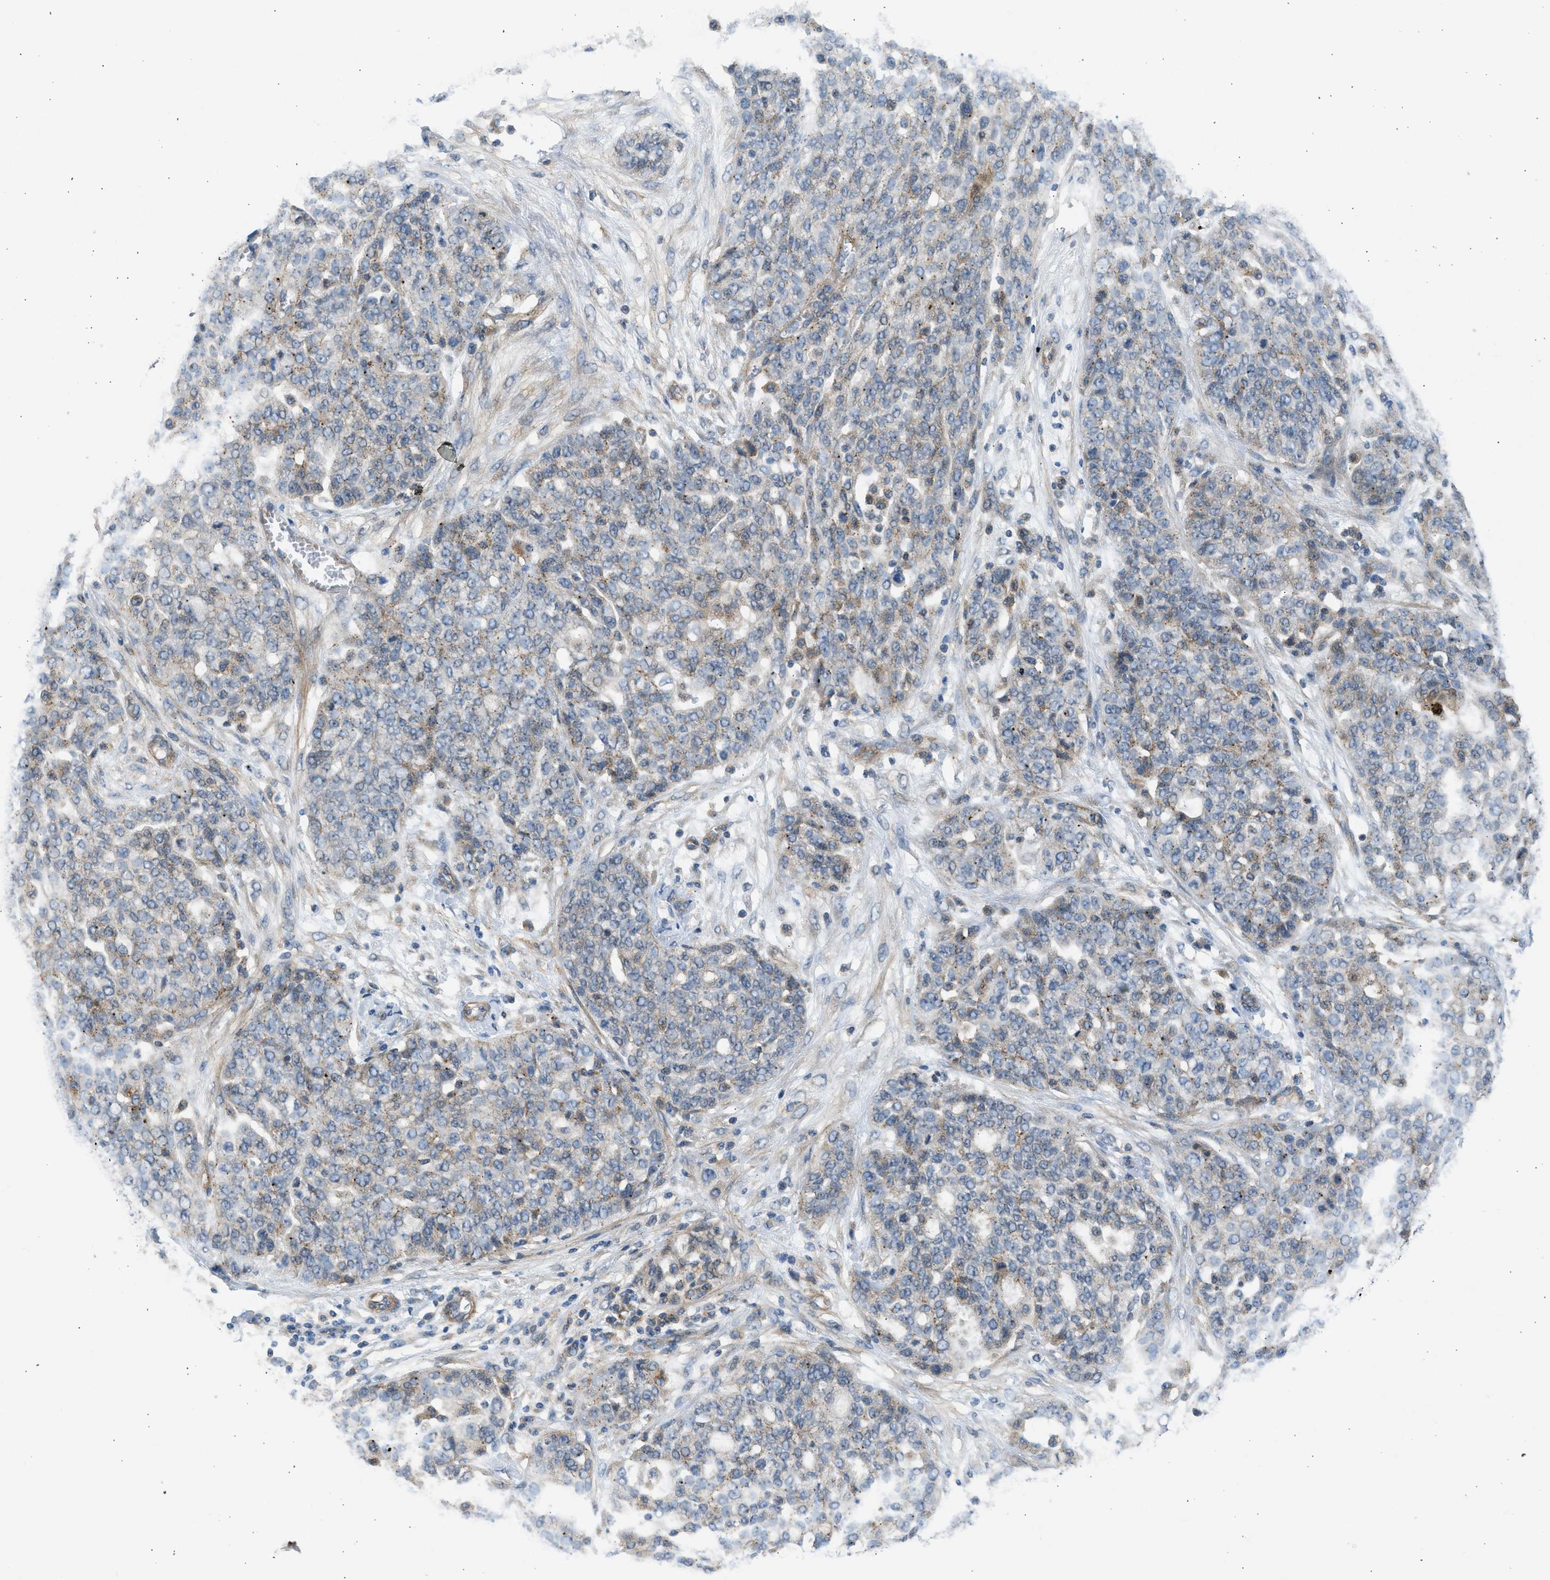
{"staining": {"intensity": "weak", "quantity": "25%-75%", "location": "cytoplasmic/membranous"}, "tissue": "ovarian cancer", "cell_type": "Tumor cells", "image_type": "cancer", "snomed": [{"axis": "morphology", "description": "Cystadenocarcinoma, serous, NOS"}, {"axis": "topography", "description": "Soft tissue"}, {"axis": "topography", "description": "Ovary"}], "caption": "A low amount of weak cytoplasmic/membranous staining is seen in approximately 25%-75% of tumor cells in ovarian cancer tissue. The staining was performed using DAB, with brown indicating positive protein expression. Nuclei are stained blue with hematoxylin.", "gene": "PCNX3", "patient": {"sex": "female", "age": 57}}